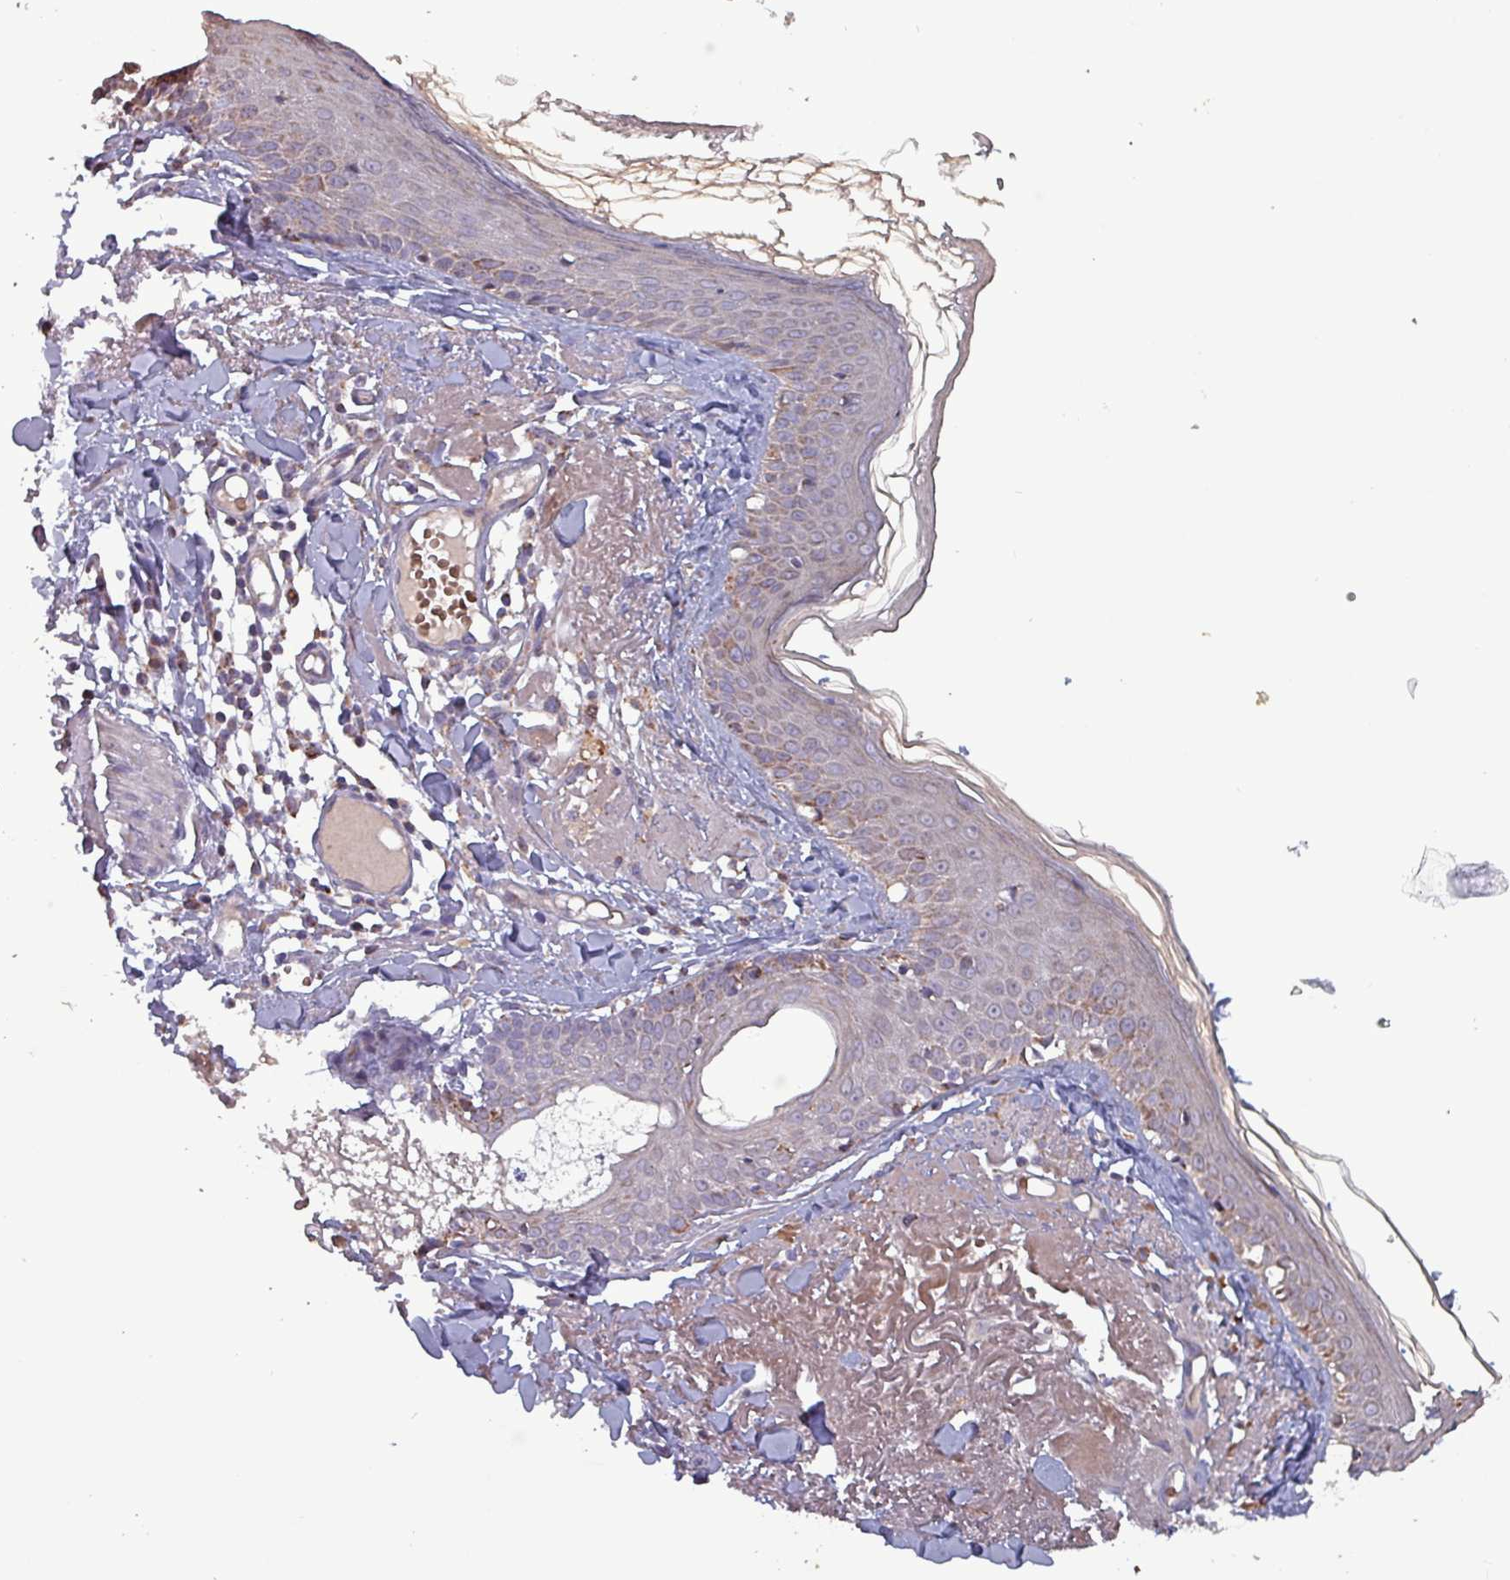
{"staining": {"intensity": "negative", "quantity": "none", "location": "none"}, "tissue": "skin", "cell_type": "Fibroblasts", "image_type": "normal", "snomed": [{"axis": "morphology", "description": "Normal tissue, NOS"}, {"axis": "morphology", "description": "Malignant melanoma, NOS"}, {"axis": "topography", "description": "Skin"}], "caption": "Fibroblasts show no significant protein positivity in normal skin. The staining is performed using DAB (3,3'-diaminobenzidine) brown chromogen with nuclei counter-stained in using hematoxylin.", "gene": "ZNF322", "patient": {"sex": "male", "age": 80}}